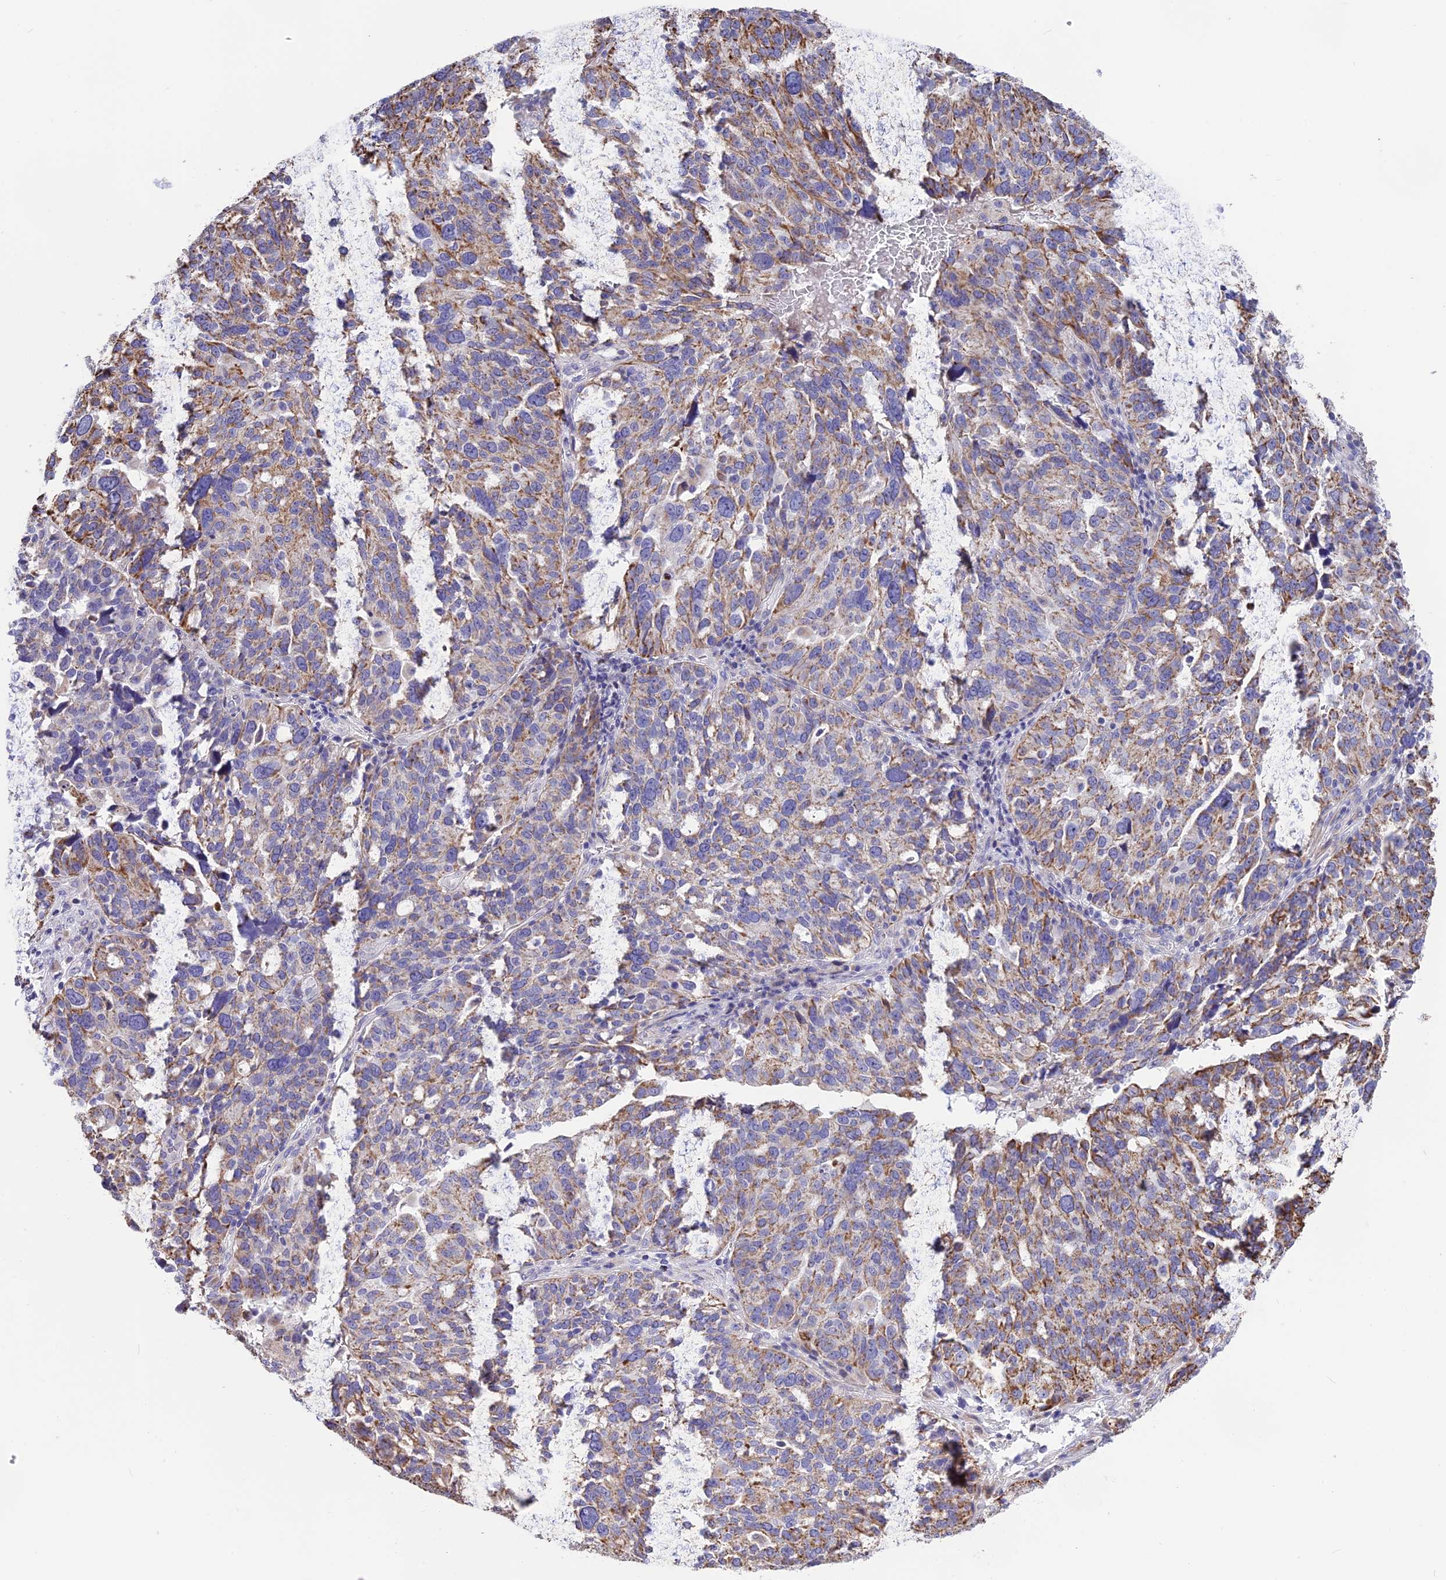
{"staining": {"intensity": "moderate", "quantity": "<25%", "location": "cytoplasmic/membranous"}, "tissue": "ovarian cancer", "cell_type": "Tumor cells", "image_type": "cancer", "snomed": [{"axis": "morphology", "description": "Cystadenocarcinoma, serous, NOS"}, {"axis": "topography", "description": "Ovary"}], "caption": "Ovarian cancer stained with immunohistochemistry (IHC) exhibits moderate cytoplasmic/membranous positivity in about <25% of tumor cells.", "gene": "DOC2B", "patient": {"sex": "female", "age": 59}}